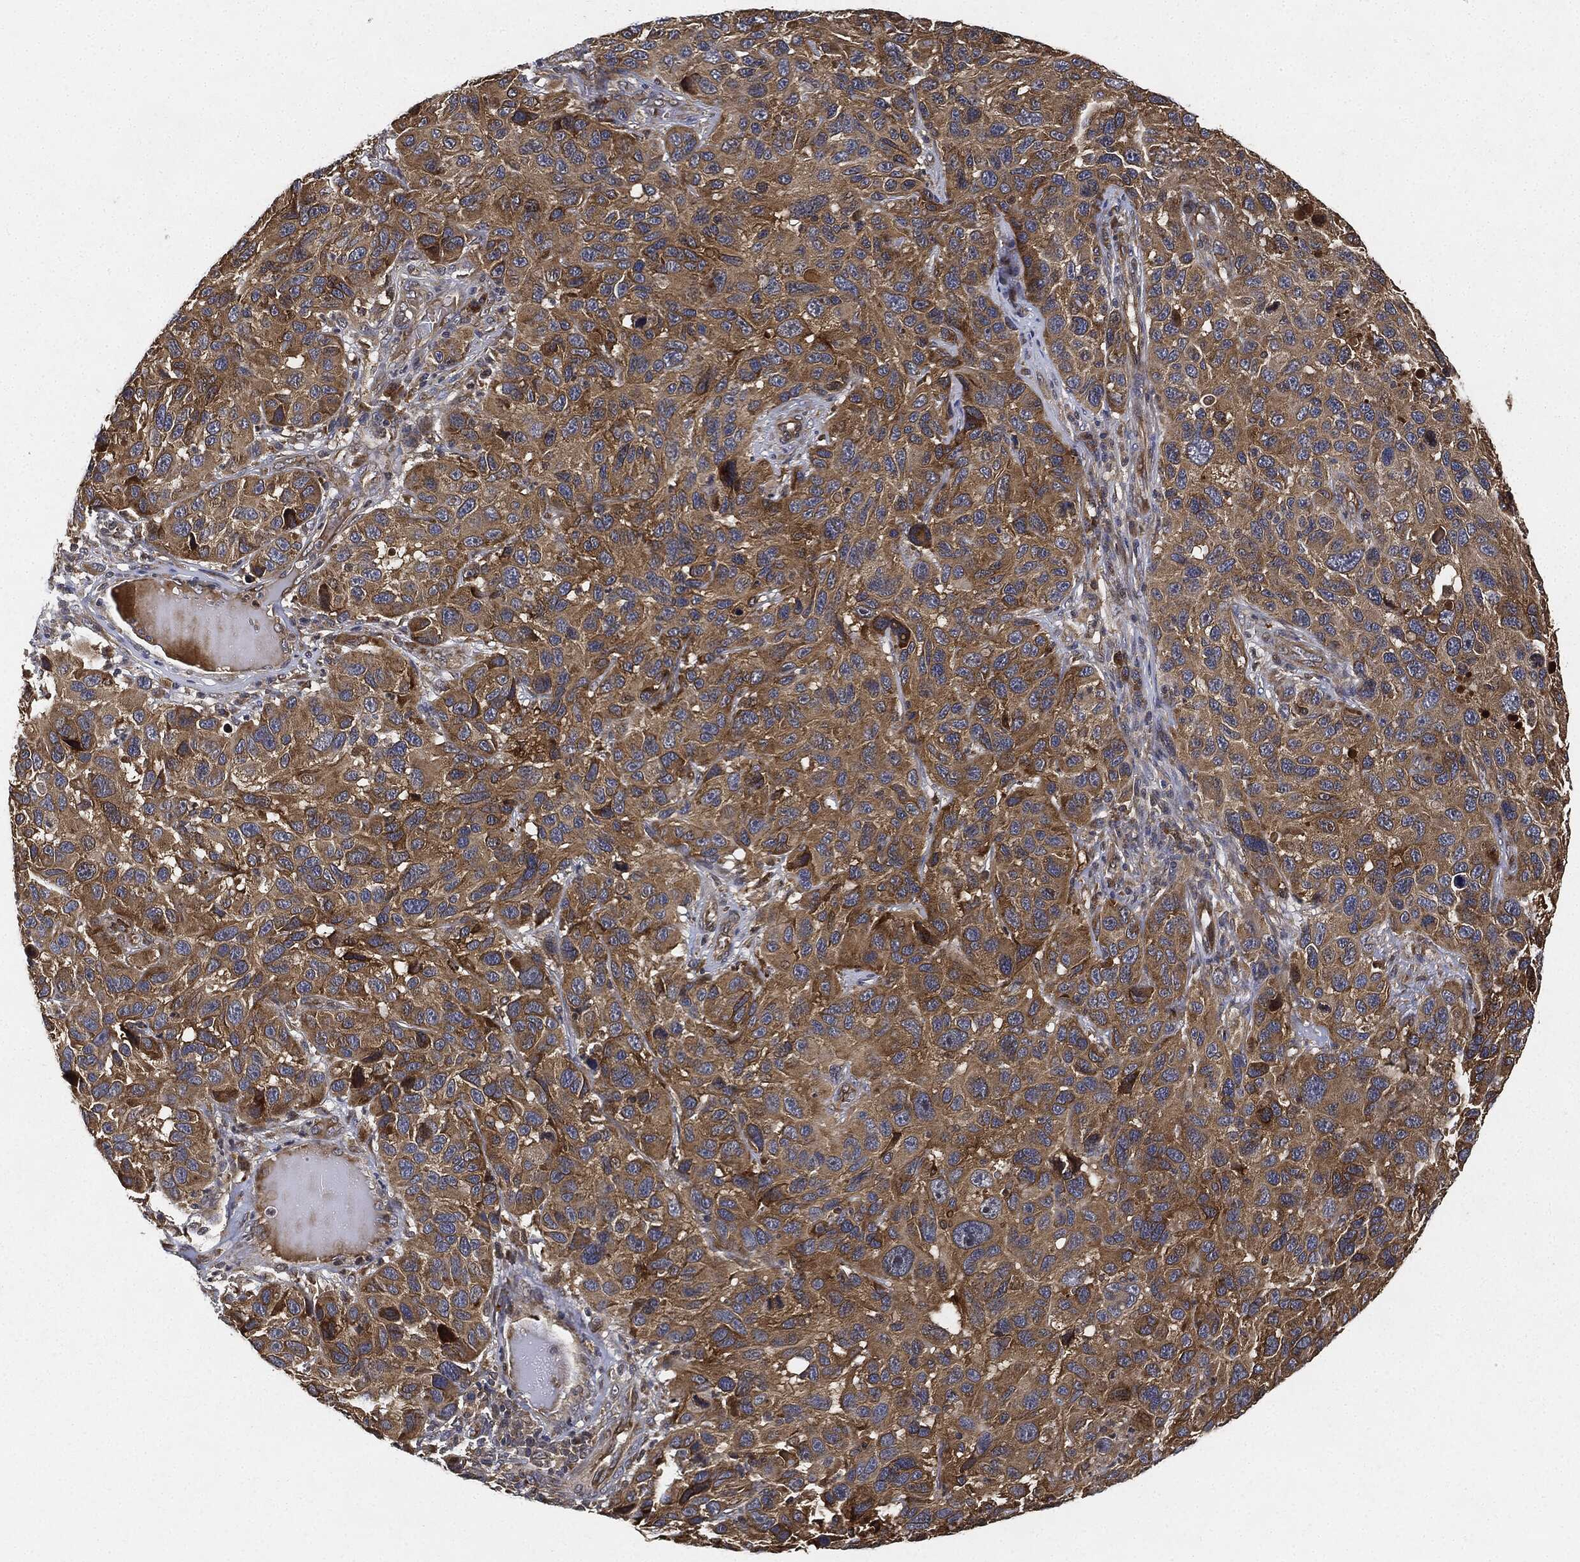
{"staining": {"intensity": "moderate", "quantity": ">75%", "location": "cytoplasmic/membranous"}, "tissue": "melanoma", "cell_type": "Tumor cells", "image_type": "cancer", "snomed": [{"axis": "morphology", "description": "Malignant melanoma, NOS"}, {"axis": "topography", "description": "Skin"}], "caption": "Malignant melanoma stained with a brown dye displays moderate cytoplasmic/membranous positive staining in approximately >75% of tumor cells.", "gene": "MLST8", "patient": {"sex": "male", "age": 53}}